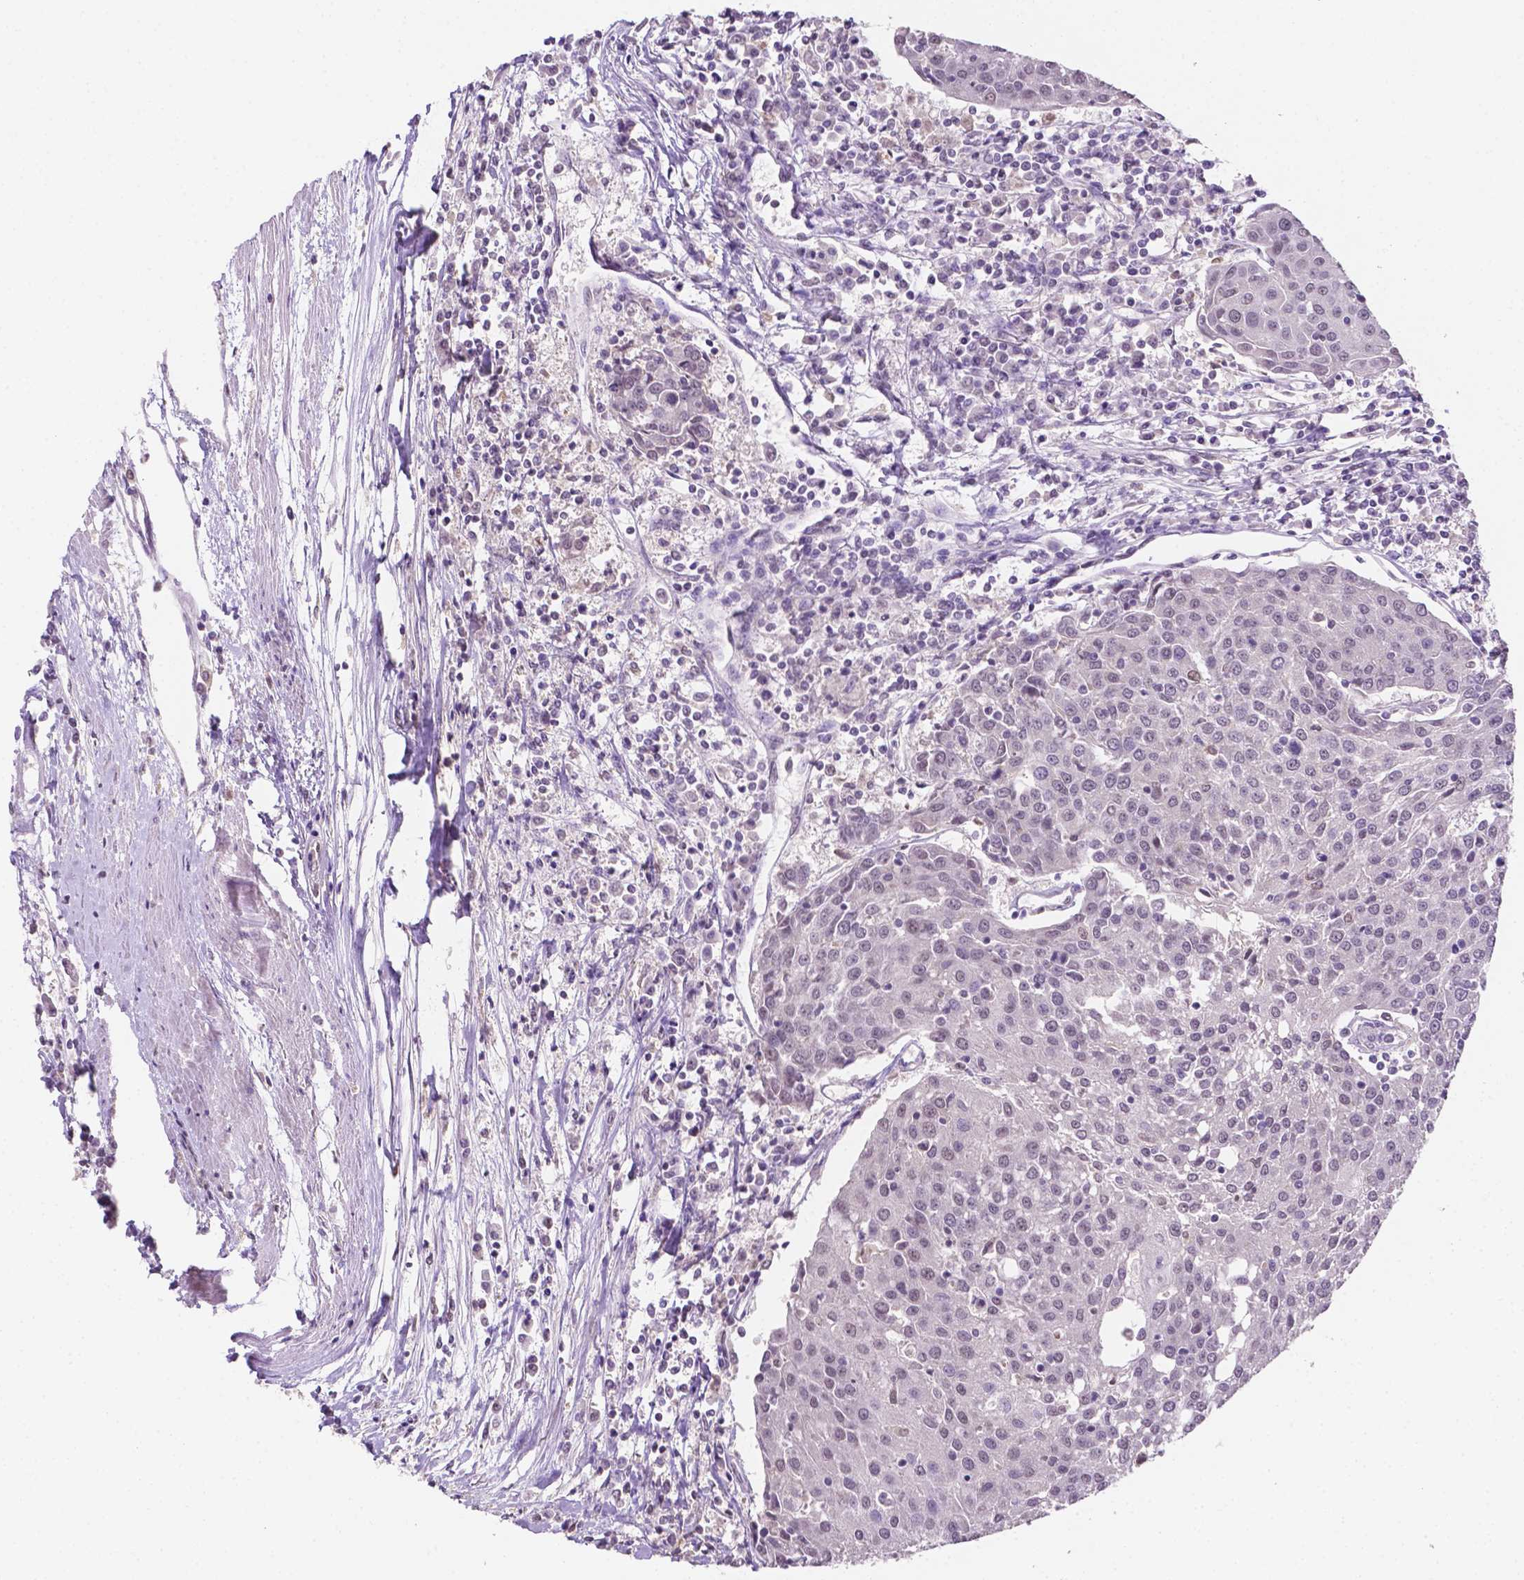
{"staining": {"intensity": "negative", "quantity": "none", "location": "none"}, "tissue": "urothelial cancer", "cell_type": "Tumor cells", "image_type": "cancer", "snomed": [{"axis": "morphology", "description": "Urothelial carcinoma, High grade"}, {"axis": "topography", "description": "Urinary bladder"}], "caption": "Tumor cells show no significant staining in urothelial cancer.", "gene": "SHLD3", "patient": {"sex": "female", "age": 85}}